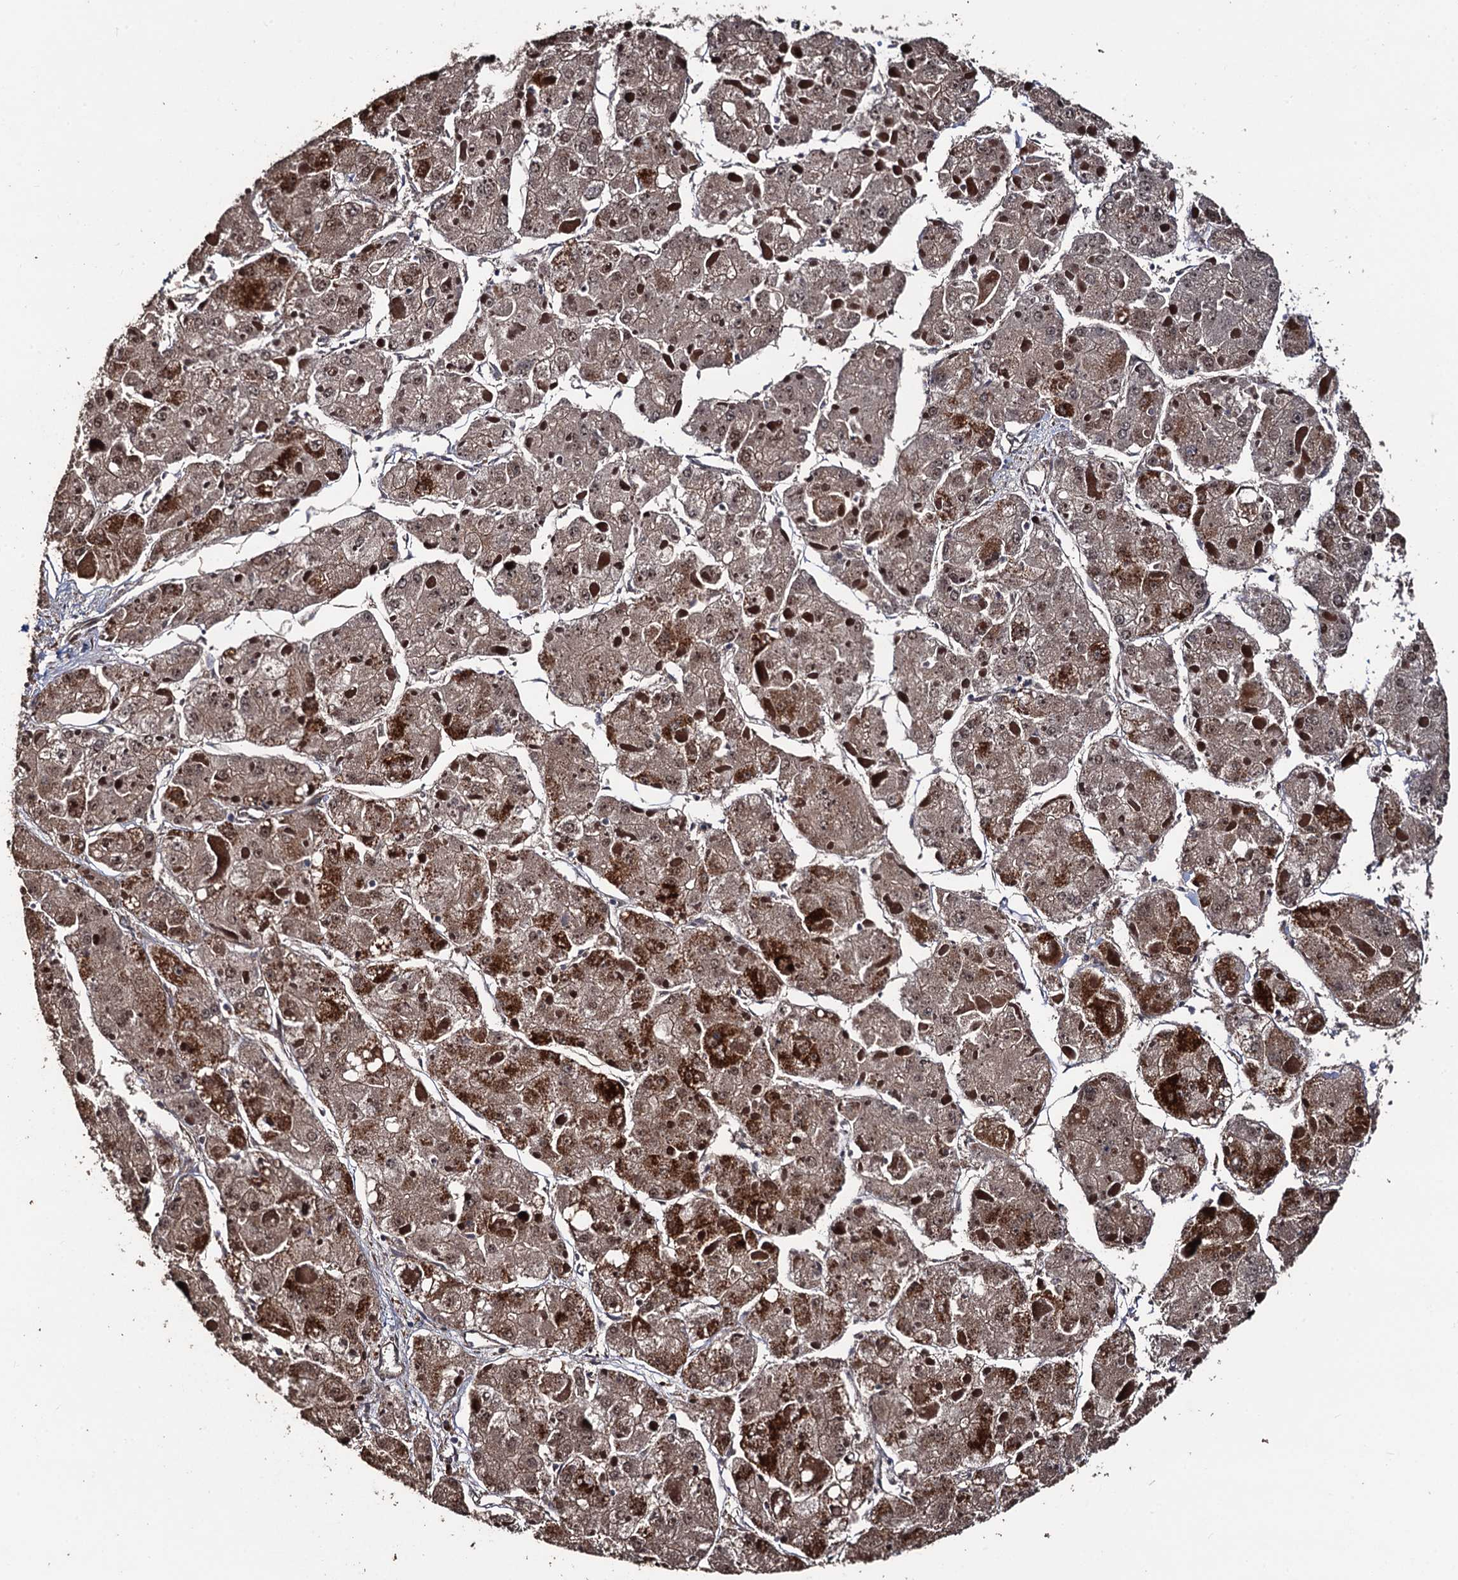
{"staining": {"intensity": "moderate", "quantity": ">75%", "location": "cytoplasmic/membranous,nuclear"}, "tissue": "liver cancer", "cell_type": "Tumor cells", "image_type": "cancer", "snomed": [{"axis": "morphology", "description": "Carcinoma, Hepatocellular, NOS"}, {"axis": "topography", "description": "Liver"}], "caption": "Protein expression analysis of liver cancer shows moderate cytoplasmic/membranous and nuclear positivity in approximately >75% of tumor cells.", "gene": "LRRC63", "patient": {"sex": "female", "age": 73}}